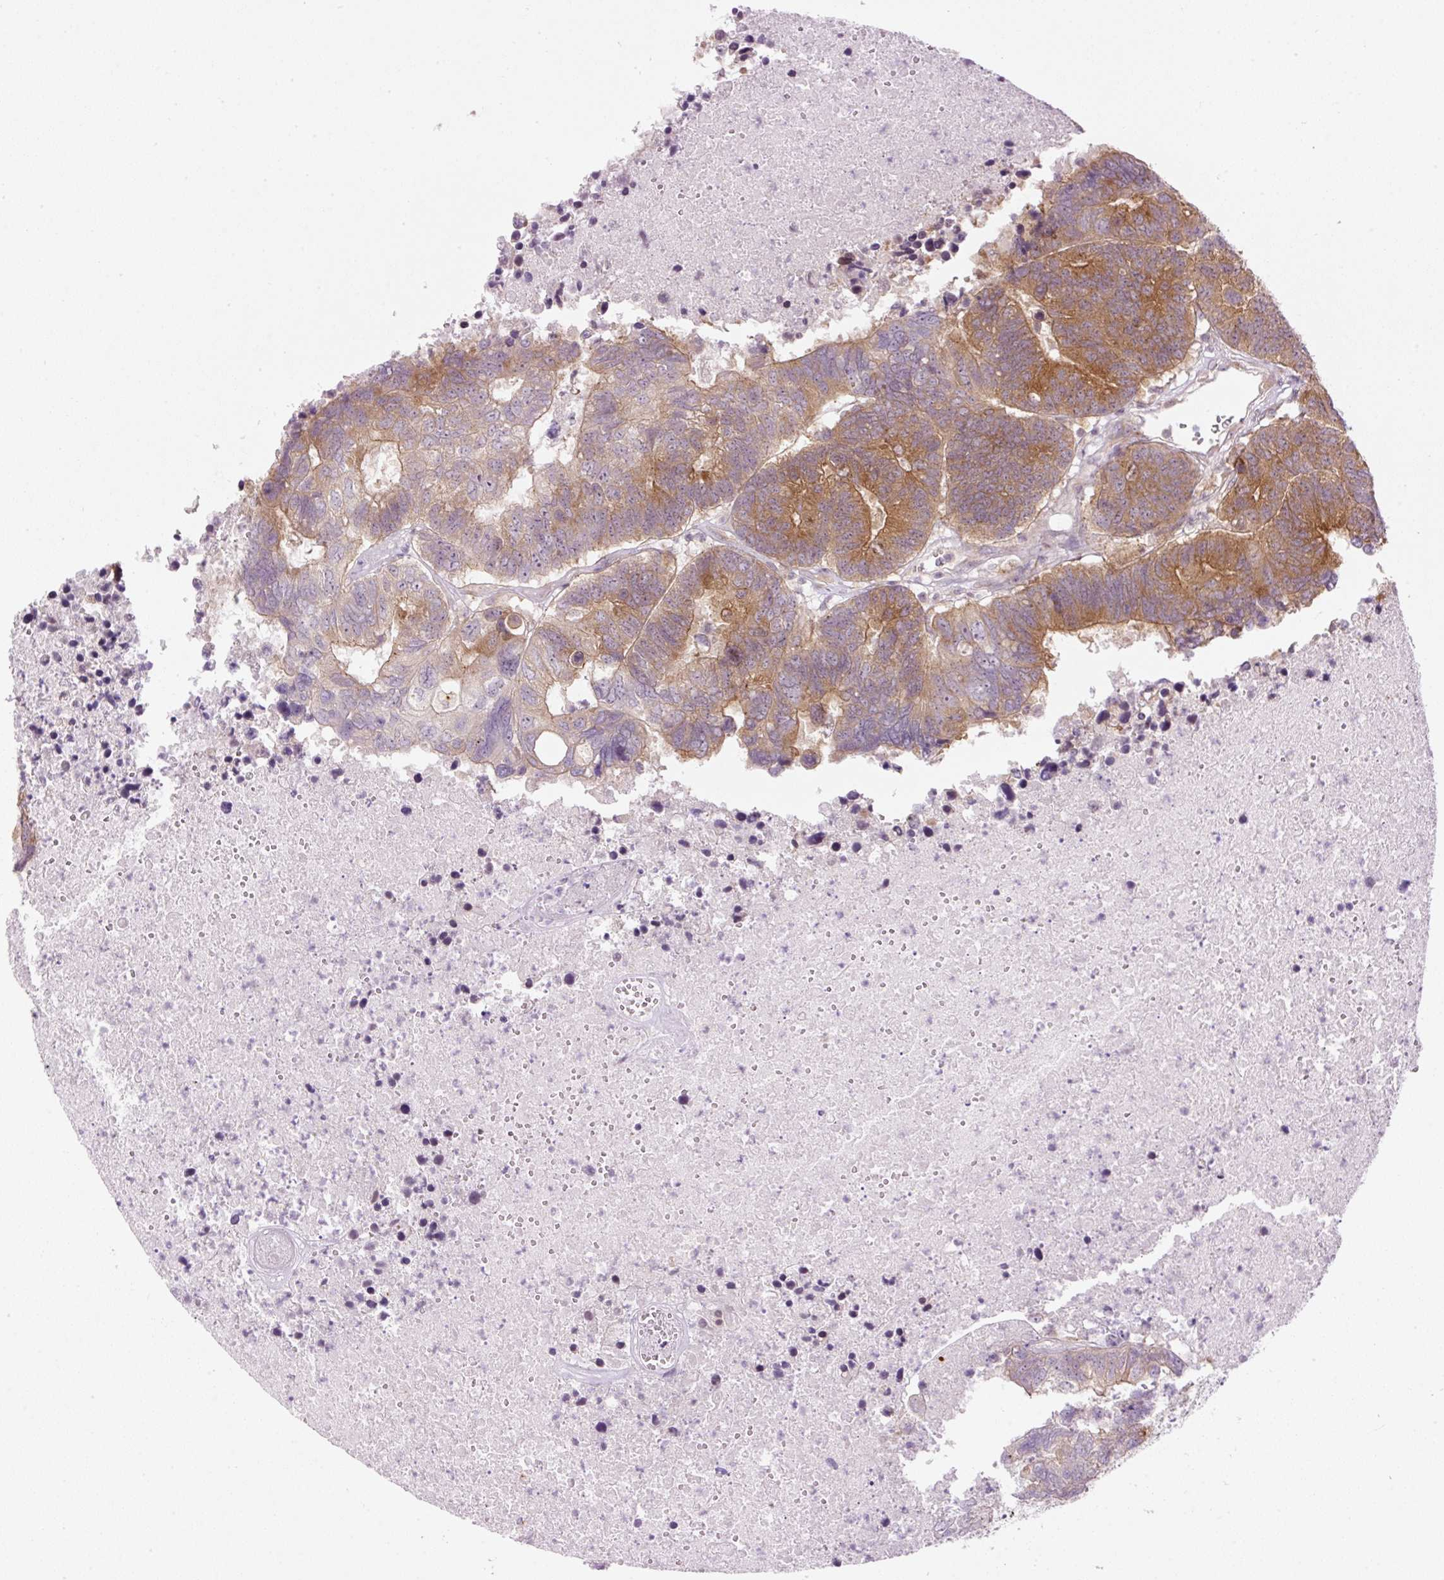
{"staining": {"intensity": "moderate", "quantity": ">75%", "location": "cytoplasmic/membranous"}, "tissue": "colorectal cancer", "cell_type": "Tumor cells", "image_type": "cancer", "snomed": [{"axis": "morphology", "description": "Adenocarcinoma, NOS"}, {"axis": "topography", "description": "Colon"}], "caption": "Protein expression analysis of human colorectal cancer (adenocarcinoma) reveals moderate cytoplasmic/membranous expression in about >75% of tumor cells.", "gene": "MZT2B", "patient": {"sex": "female", "age": 48}}